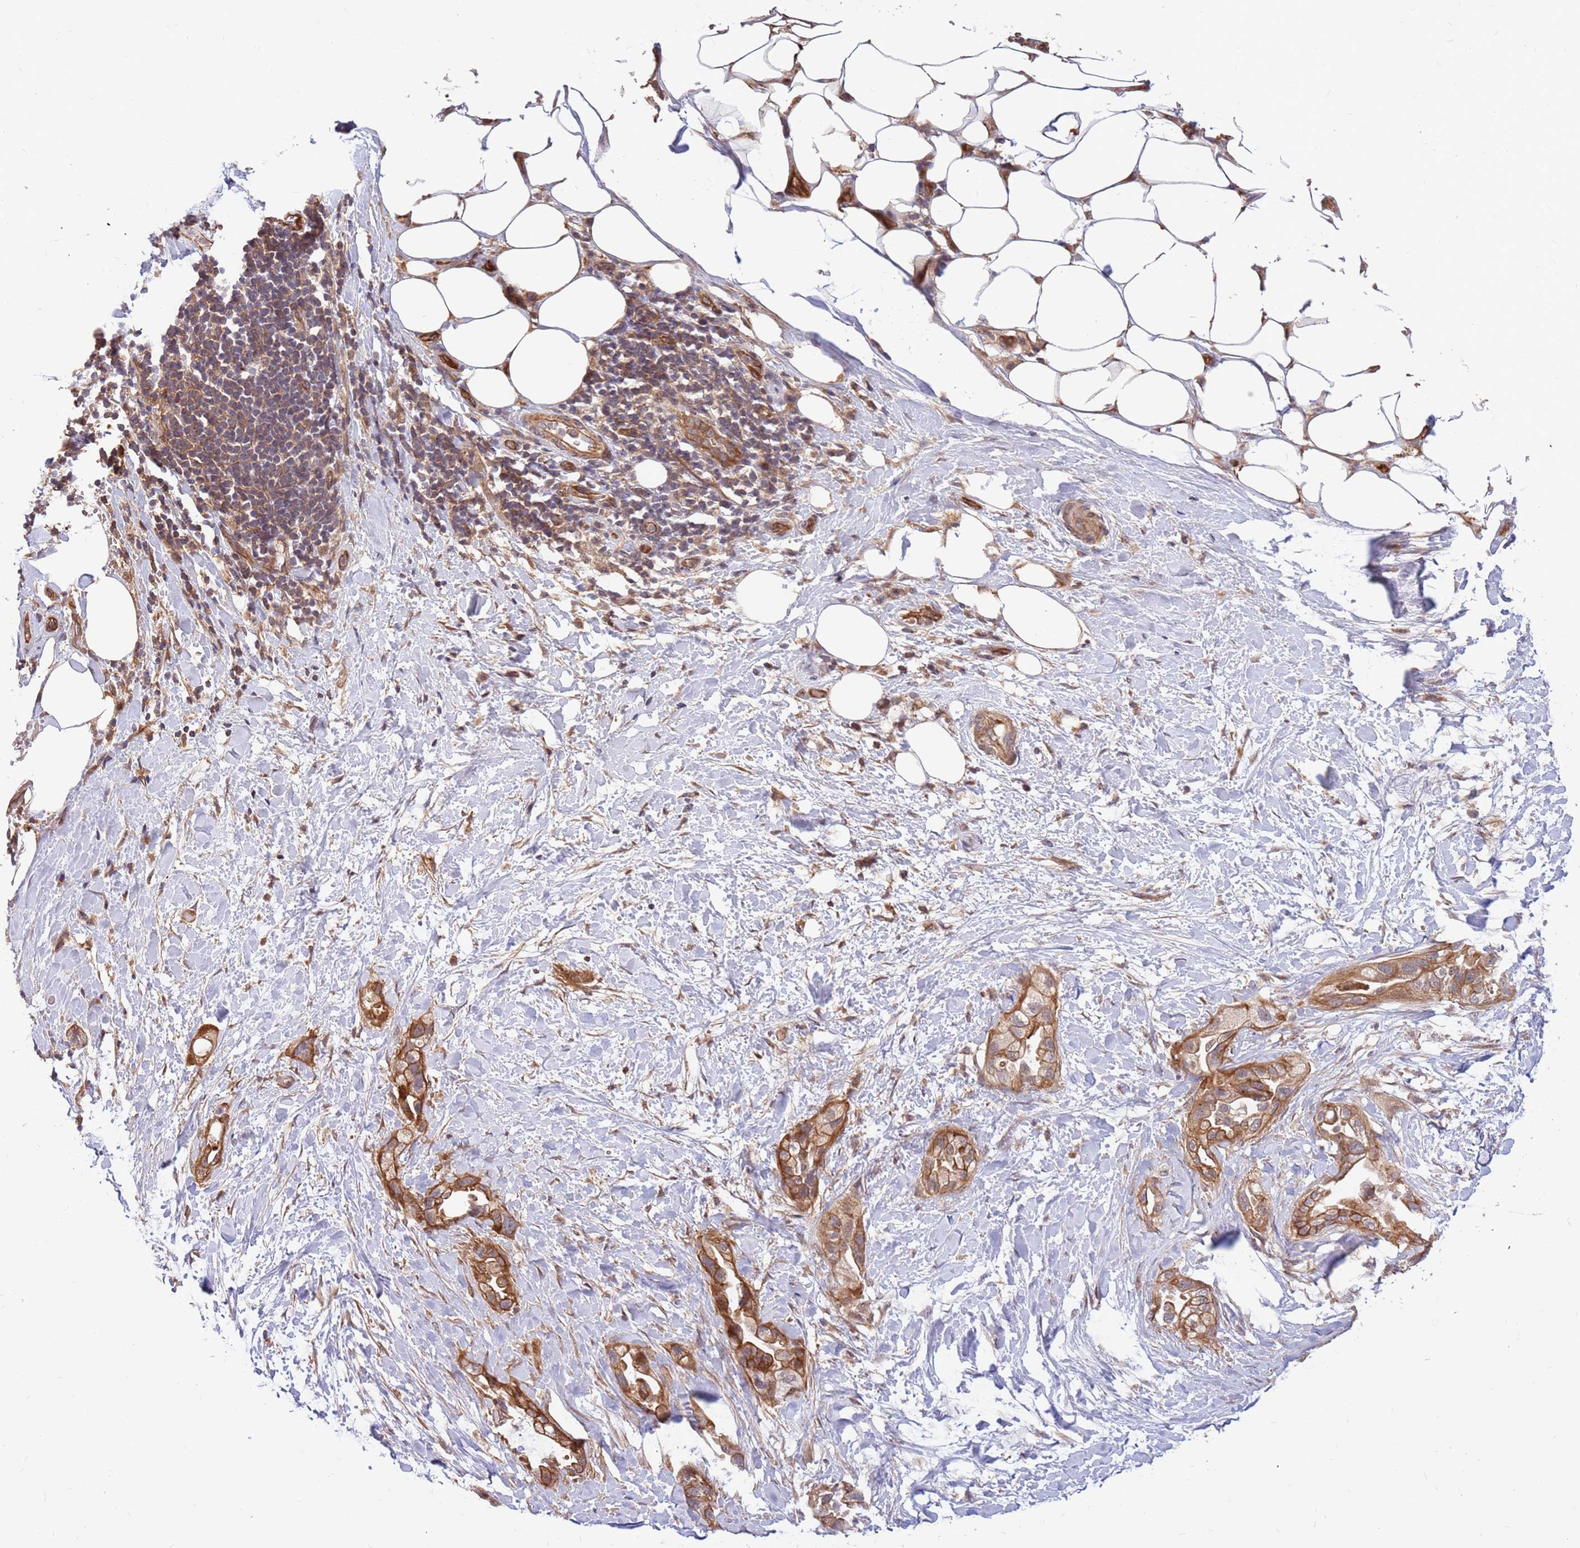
{"staining": {"intensity": "moderate", "quantity": ">75%", "location": "cytoplasmic/membranous"}, "tissue": "pancreatic cancer", "cell_type": "Tumor cells", "image_type": "cancer", "snomed": [{"axis": "morphology", "description": "Adenocarcinoma, NOS"}, {"axis": "topography", "description": "Pancreas"}], "caption": "Pancreatic cancer stained with immunohistochemistry (IHC) displays moderate cytoplasmic/membranous expression in about >75% of tumor cells.", "gene": "HAUS3", "patient": {"sex": "male", "age": 44}}